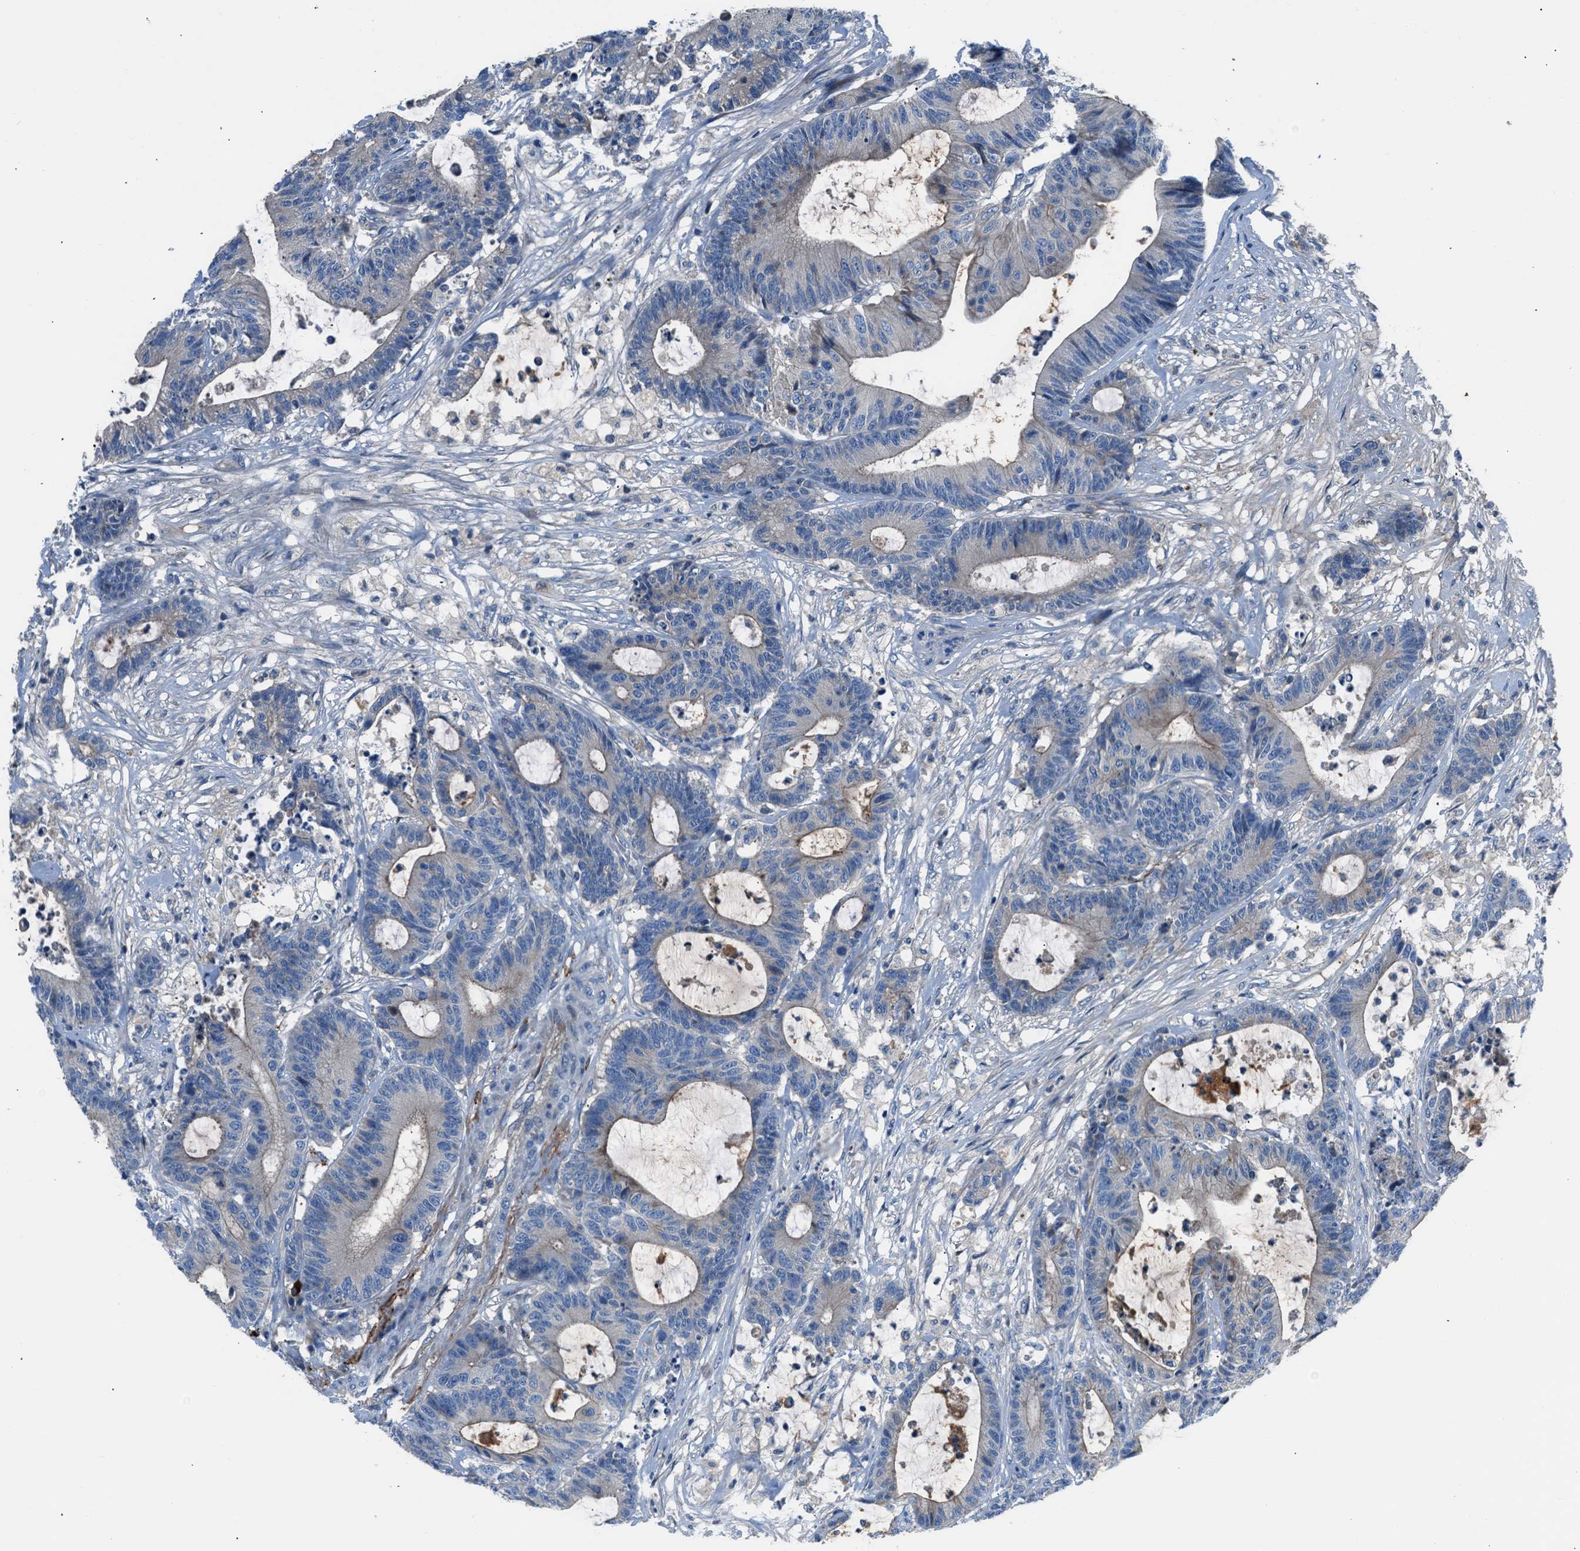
{"staining": {"intensity": "weak", "quantity": "<25%", "location": "cytoplasmic/membranous"}, "tissue": "colorectal cancer", "cell_type": "Tumor cells", "image_type": "cancer", "snomed": [{"axis": "morphology", "description": "Adenocarcinoma, NOS"}, {"axis": "topography", "description": "Colon"}], "caption": "A micrograph of colorectal cancer (adenocarcinoma) stained for a protein exhibits no brown staining in tumor cells.", "gene": "SLC38A6", "patient": {"sex": "female", "age": 84}}